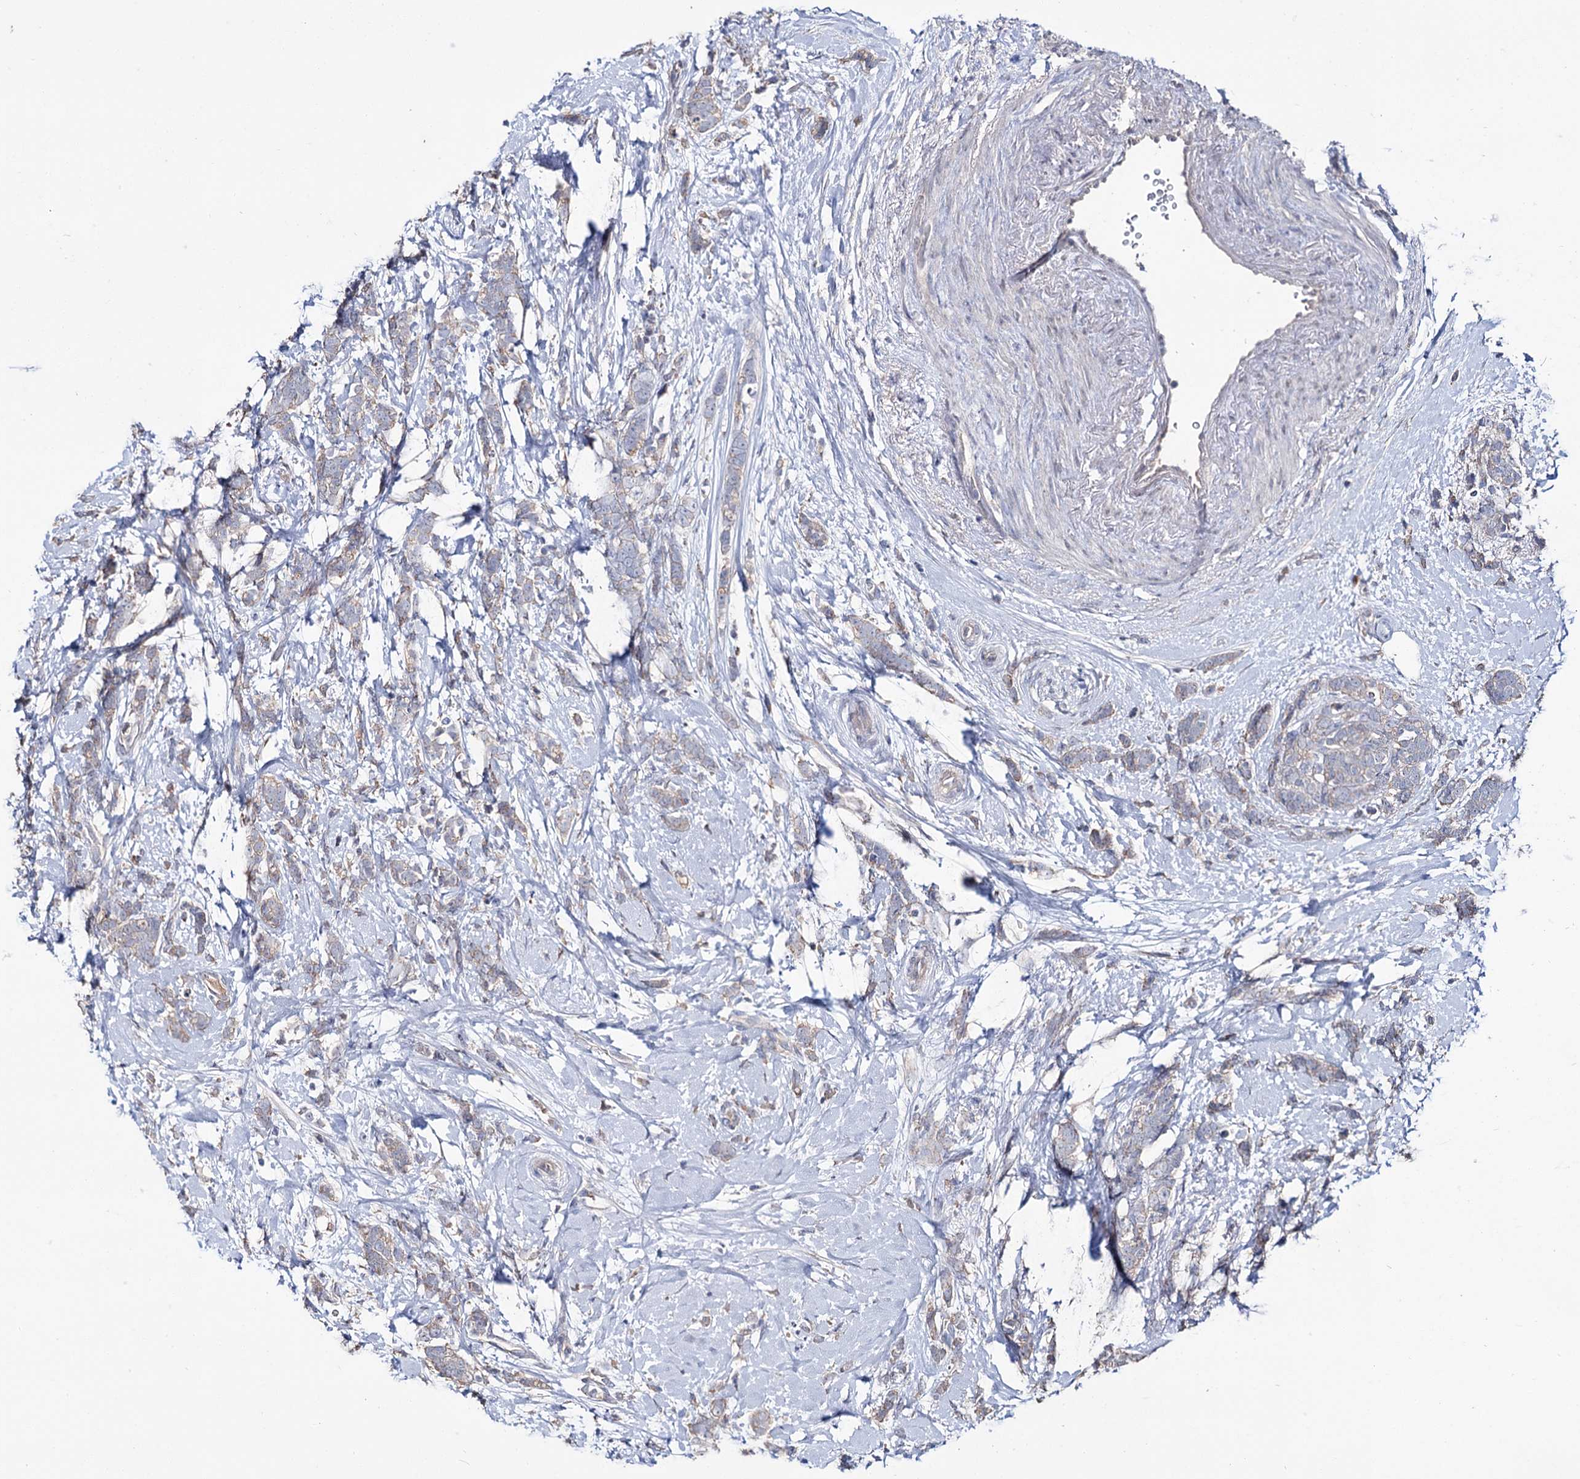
{"staining": {"intensity": "weak", "quantity": "<25%", "location": "cytoplasmic/membranous"}, "tissue": "breast cancer", "cell_type": "Tumor cells", "image_type": "cancer", "snomed": [{"axis": "morphology", "description": "Lobular carcinoma"}, {"axis": "topography", "description": "Breast"}], "caption": "Tumor cells are negative for brown protein staining in breast cancer (lobular carcinoma).", "gene": "EPB41L5", "patient": {"sex": "female", "age": 58}}